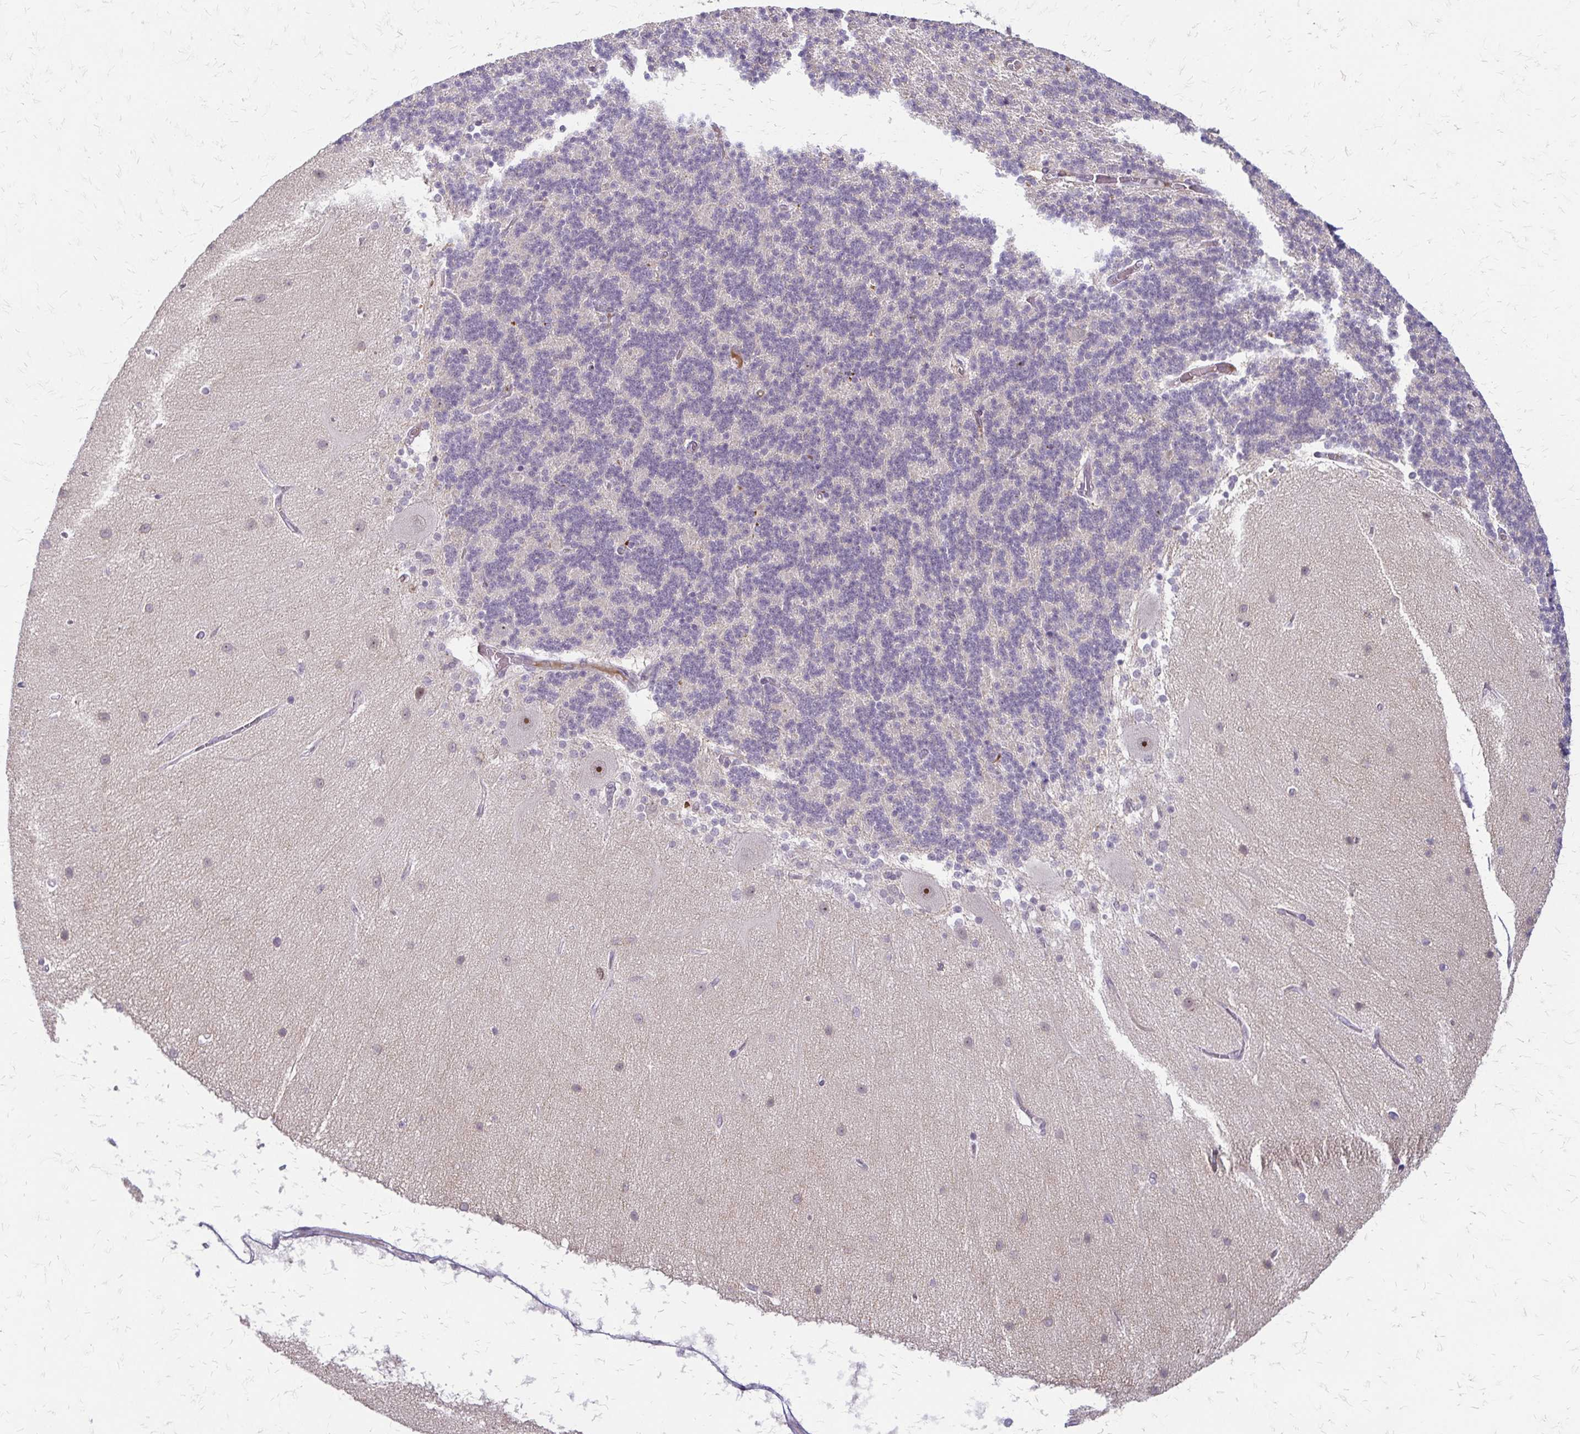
{"staining": {"intensity": "negative", "quantity": "none", "location": "none"}, "tissue": "cerebellum", "cell_type": "Cells in granular layer", "image_type": "normal", "snomed": [{"axis": "morphology", "description": "Normal tissue, NOS"}, {"axis": "topography", "description": "Cerebellum"}], "caption": "Immunohistochemistry (IHC) micrograph of benign human cerebellum stained for a protein (brown), which demonstrates no positivity in cells in granular layer. (DAB (3,3'-diaminobenzidine) immunohistochemistry (IHC) visualized using brightfield microscopy, high magnification).", "gene": "EED", "patient": {"sex": "female", "age": 54}}